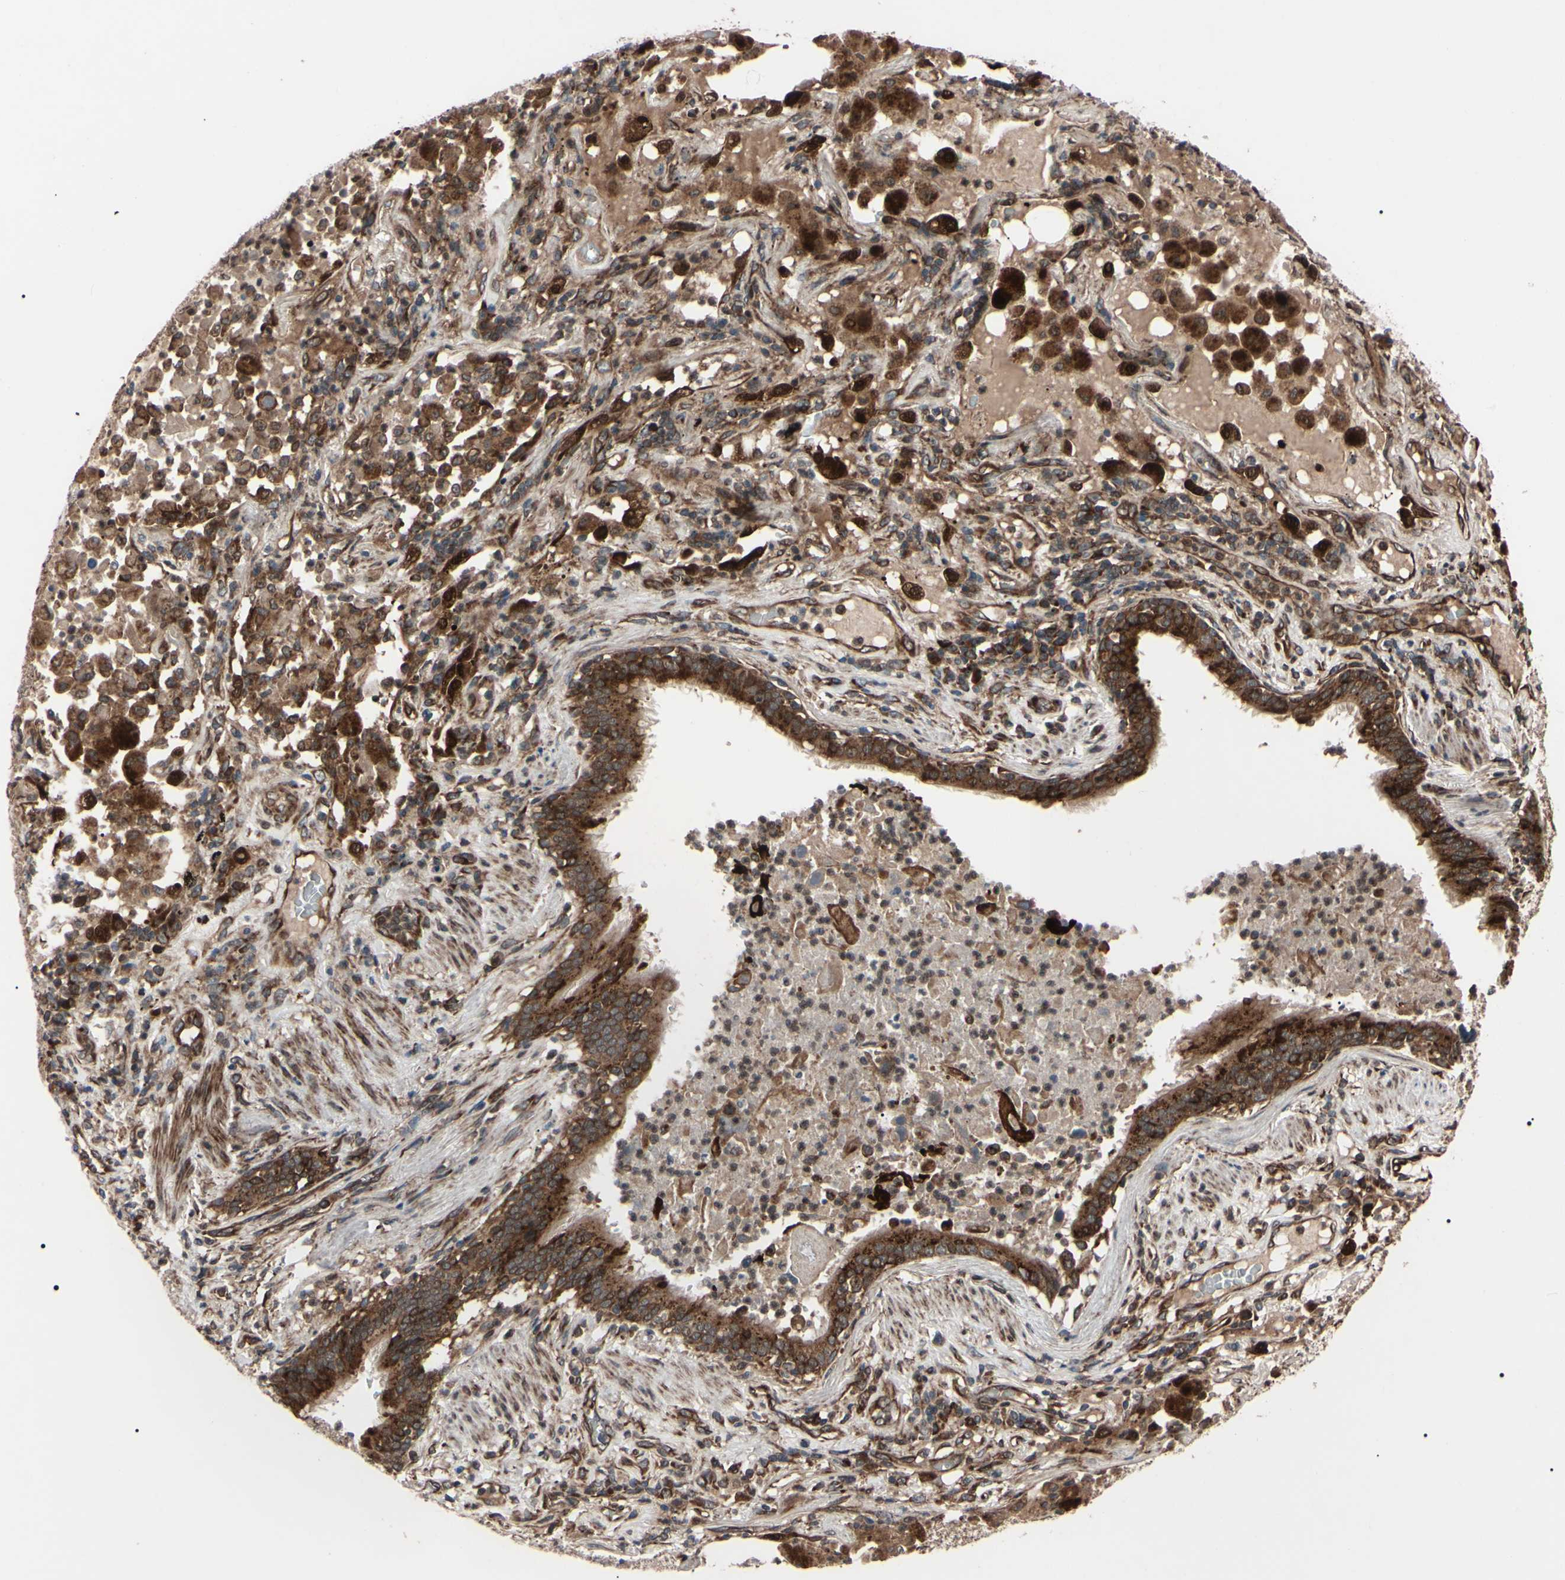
{"staining": {"intensity": "strong", "quantity": ">75%", "location": "cytoplasmic/membranous"}, "tissue": "lung cancer", "cell_type": "Tumor cells", "image_type": "cancer", "snomed": [{"axis": "morphology", "description": "Squamous cell carcinoma, NOS"}, {"axis": "topography", "description": "Lung"}], "caption": "Immunohistochemical staining of lung cancer reveals strong cytoplasmic/membranous protein staining in about >75% of tumor cells.", "gene": "GUCY1B1", "patient": {"sex": "male", "age": 57}}